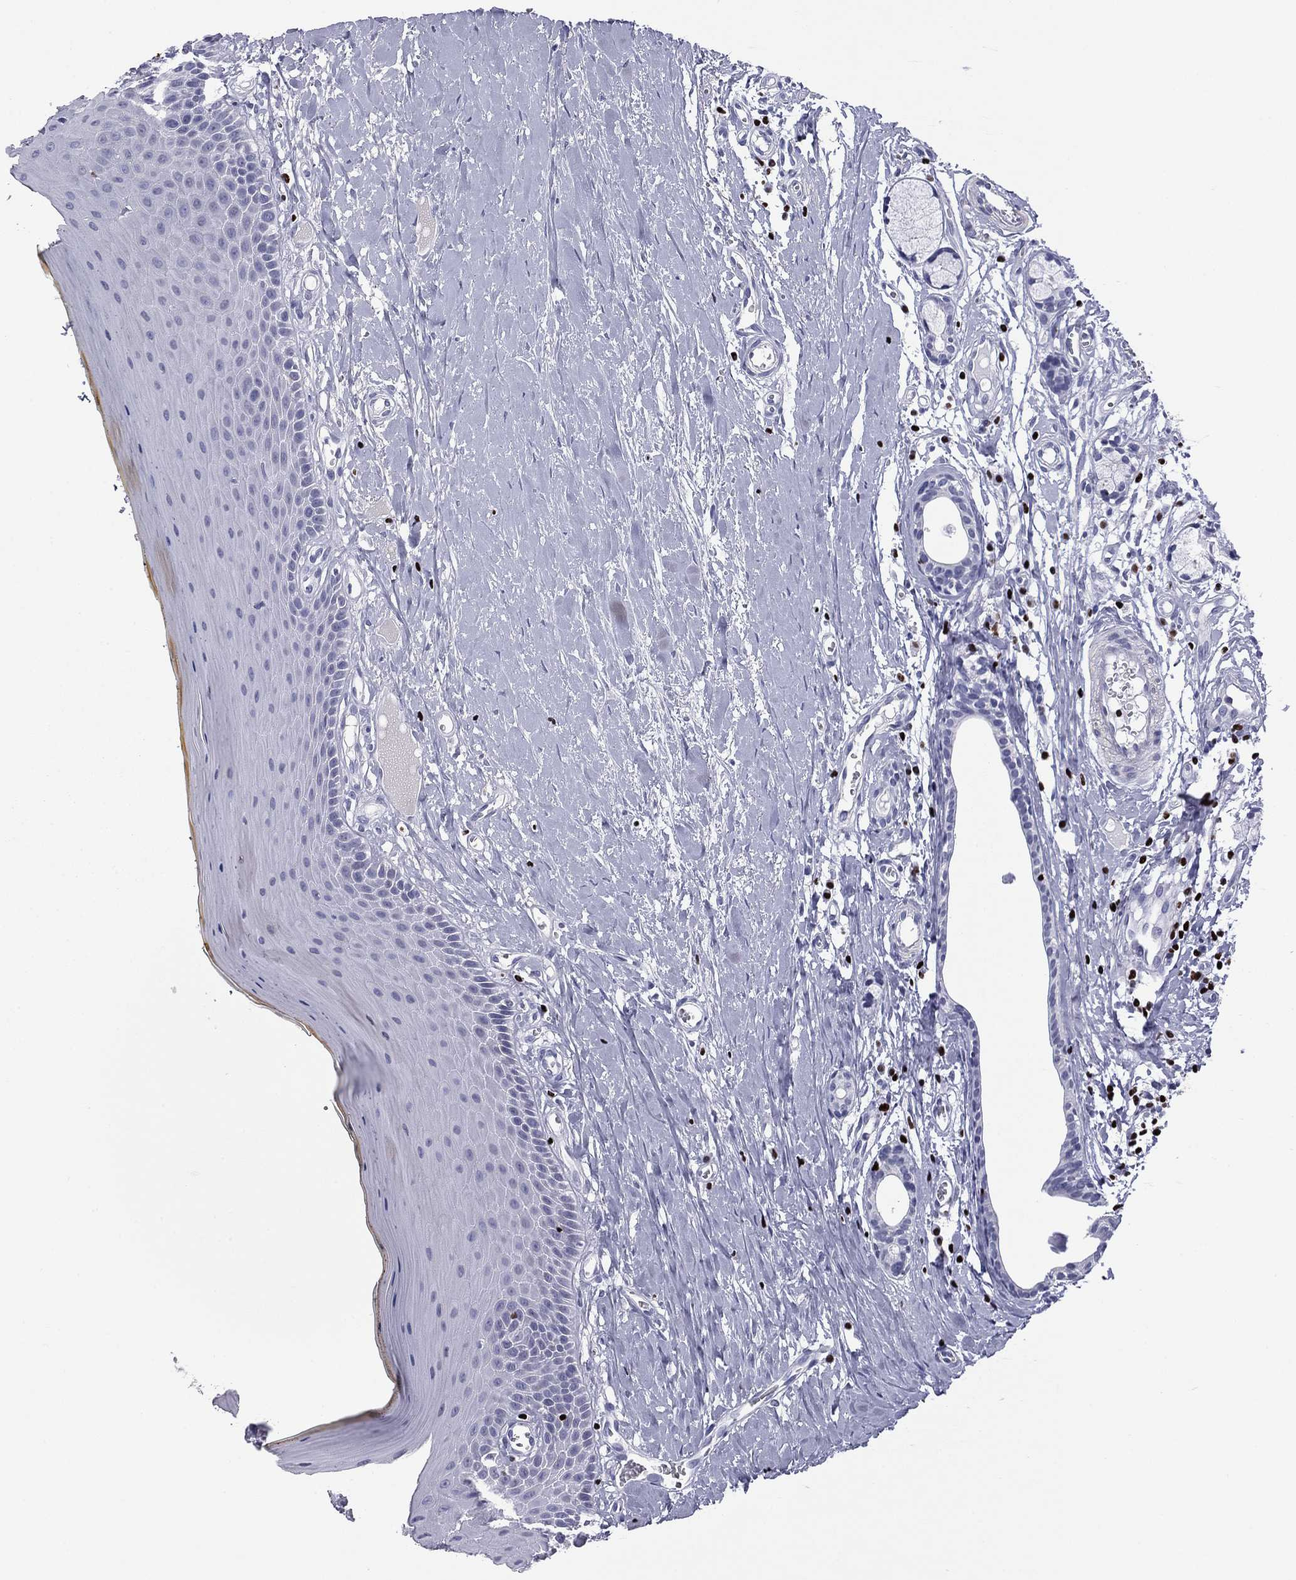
{"staining": {"intensity": "negative", "quantity": "none", "location": "none"}, "tissue": "oral mucosa", "cell_type": "Squamous epithelial cells", "image_type": "normal", "snomed": [{"axis": "morphology", "description": "Normal tissue, NOS"}, {"axis": "topography", "description": "Oral tissue"}], "caption": "The IHC micrograph has no significant staining in squamous epithelial cells of oral mucosa.", "gene": "IKZF3", "patient": {"sex": "female", "age": 43}}